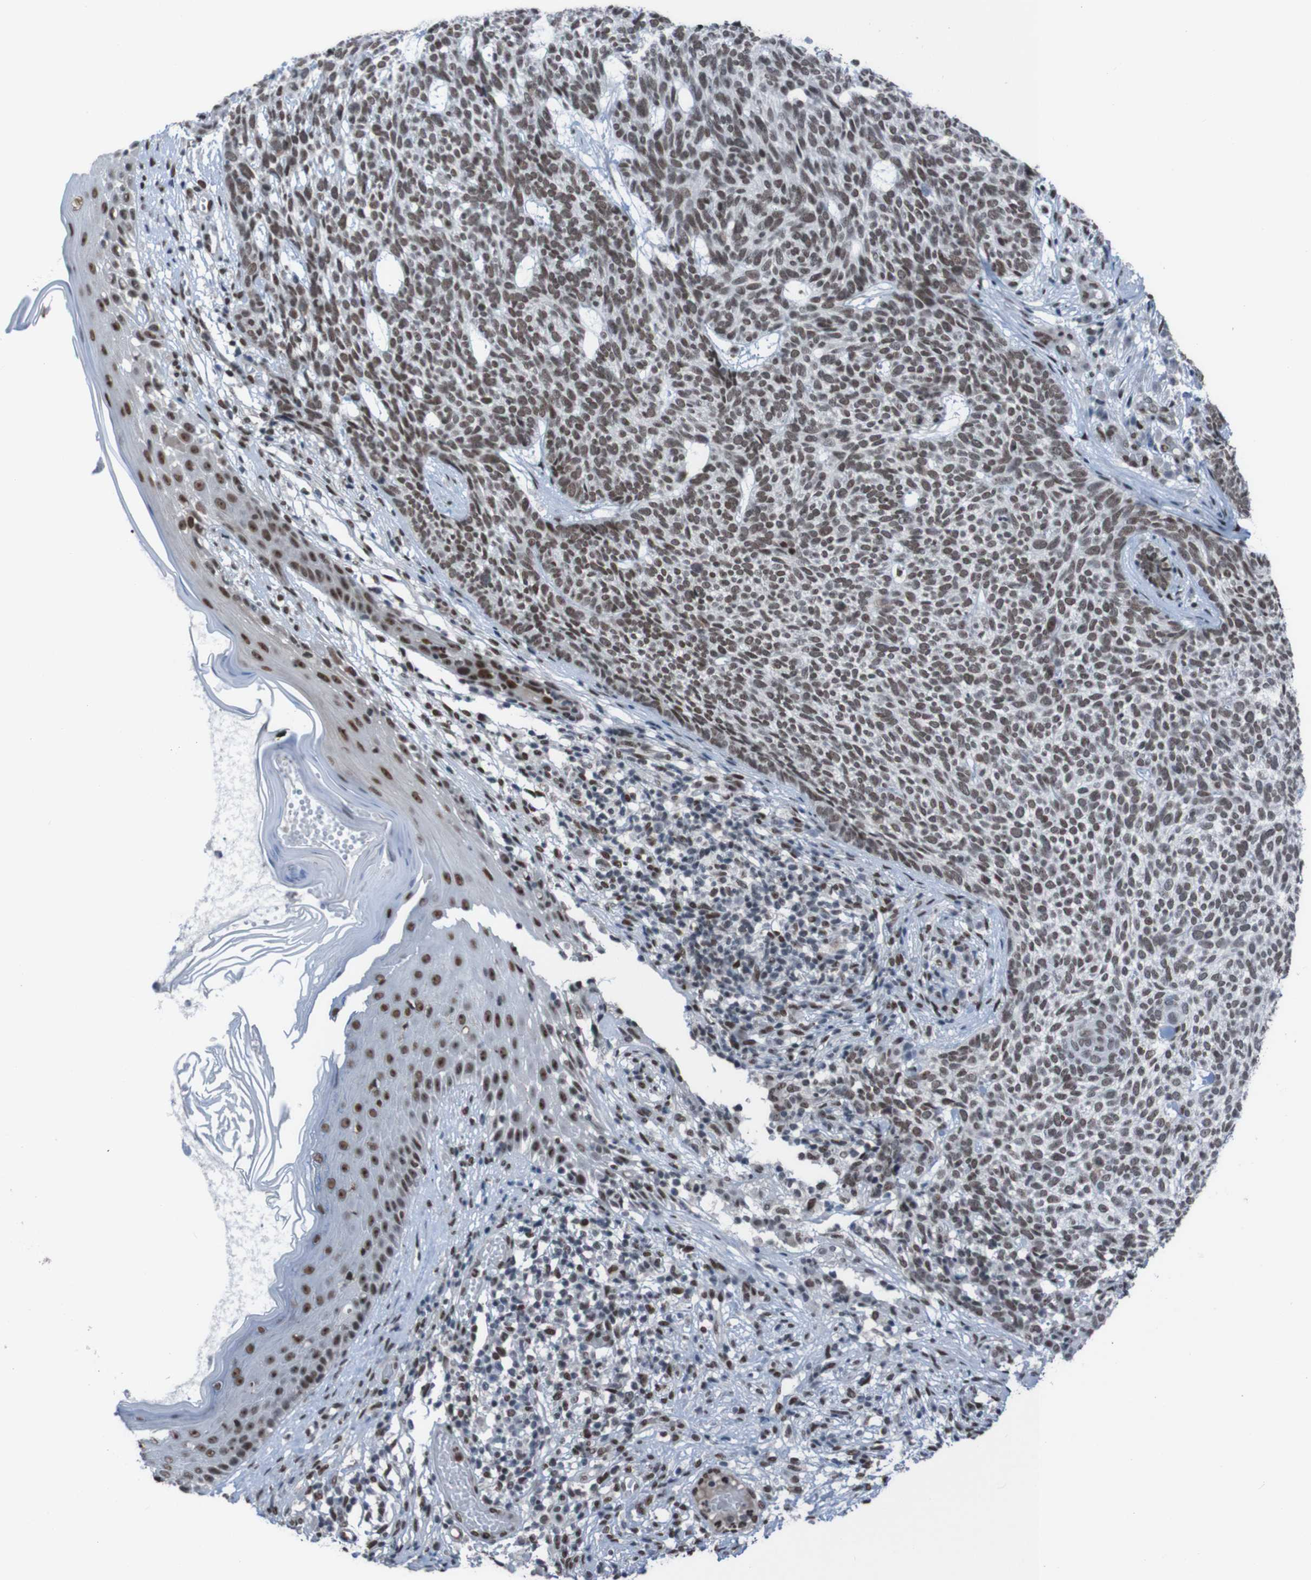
{"staining": {"intensity": "strong", "quantity": ">75%", "location": "nuclear"}, "tissue": "skin cancer", "cell_type": "Tumor cells", "image_type": "cancer", "snomed": [{"axis": "morphology", "description": "Basal cell carcinoma"}, {"axis": "topography", "description": "Skin"}], "caption": "A high-resolution micrograph shows immunohistochemistry staining of skin cancer (basal cell carcinoma), which shows strong nuclear positivity in approximately >75% of tumor cells.", "gene": "PHF2", "patient": {"sex": "female", "age": 84}}